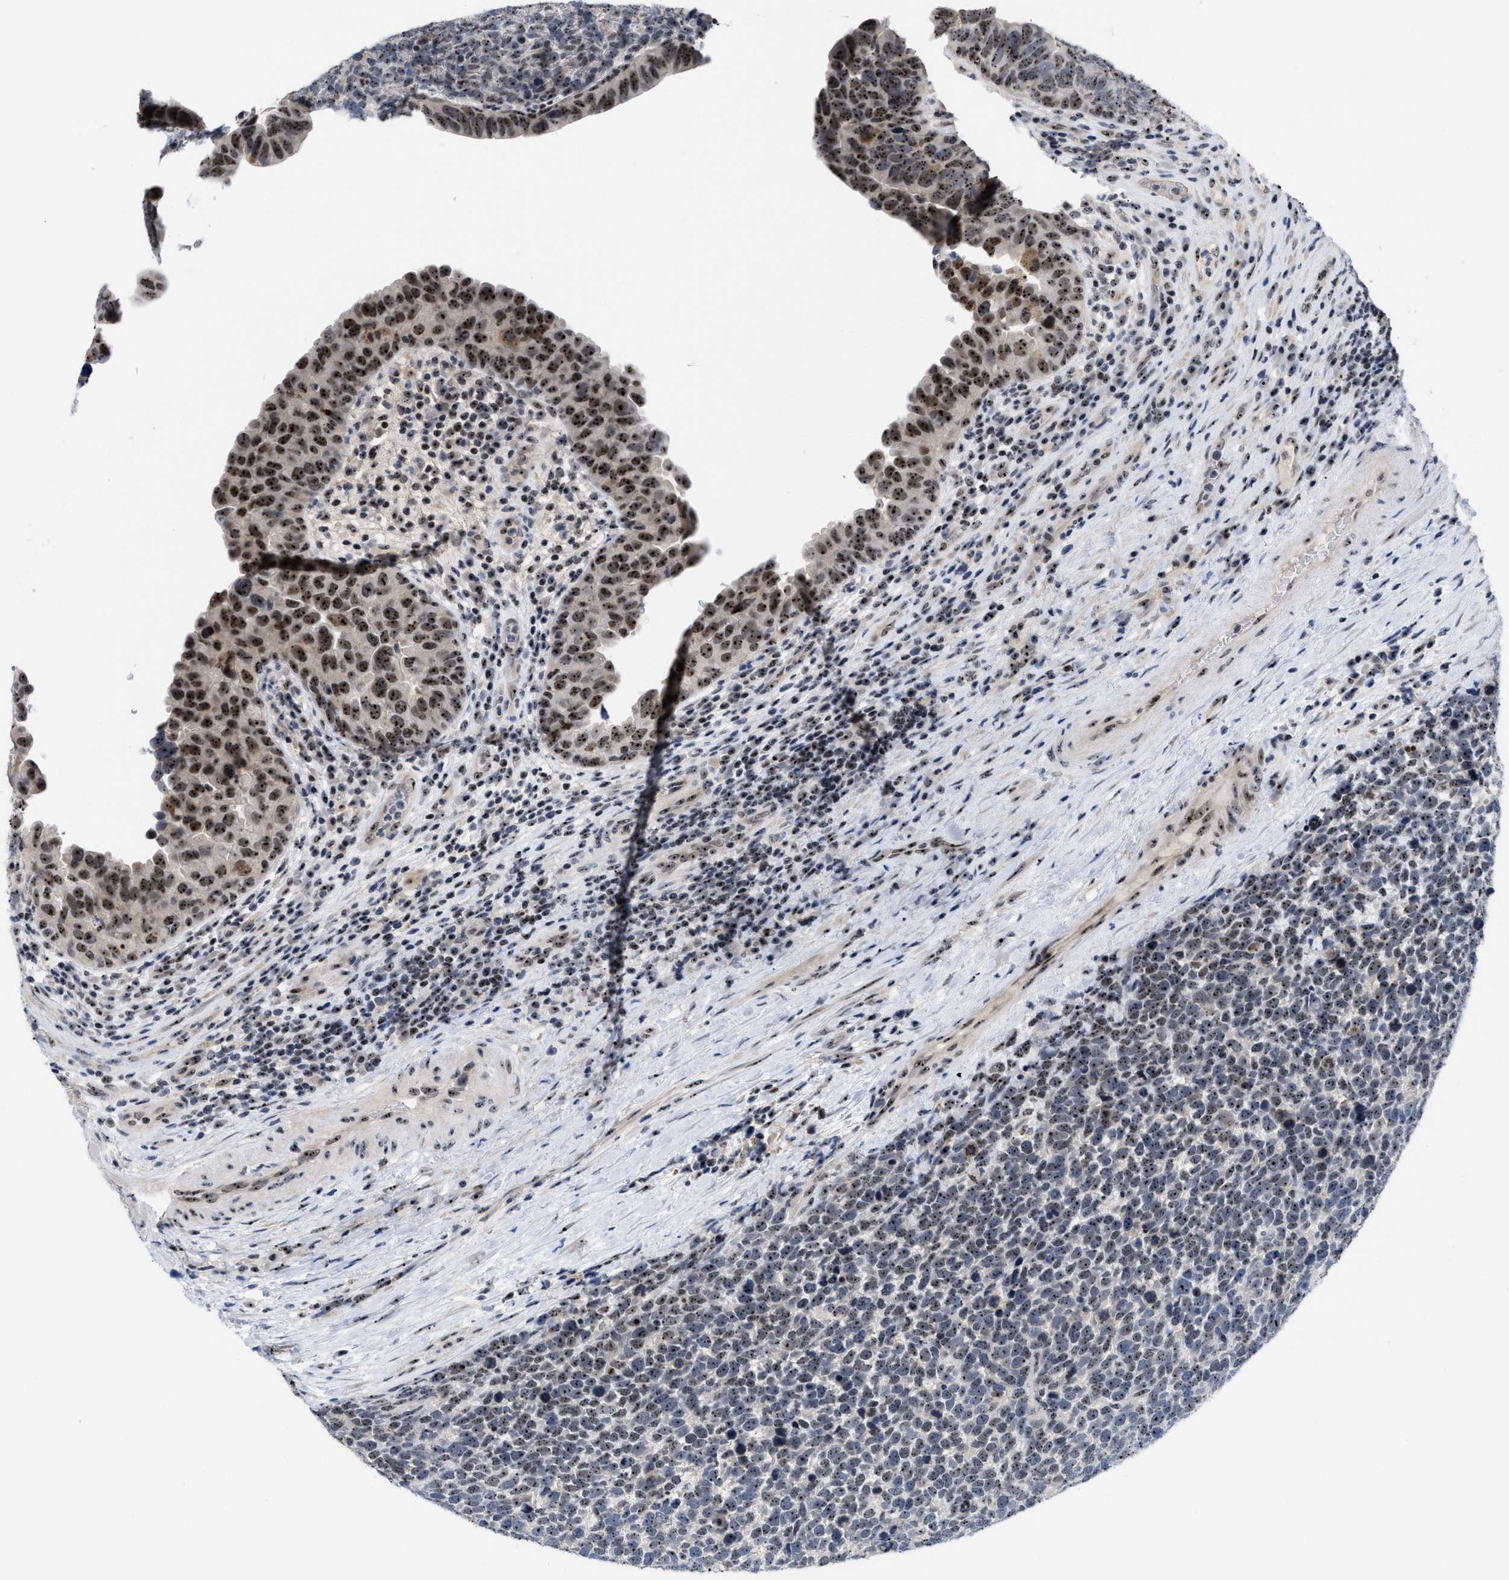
{"staining": {"intensity": "moderate", "quantity": ">75%", "location": "nuclear"}, "tissue": "urothelial cancer", "cell_type": "Tumor cells", "image_type": "cancer", "snomed": [{"axis": "morphology", "description": "Urothelial carcinoma, High grade"}, {"axis": "topography", "description": "Urinary bladder"}], "caption": "This photomicrograph displays urothelial carcinoma (high-grade) stained with immunohistochemistry (IHC) to label a protein in brown. The nuclear of tumor cells show moderate positivity for the protein. Nuclei are counter-stained blue.", "gene": "NOP58", "patient": {"sex": "female", "age": 82}}